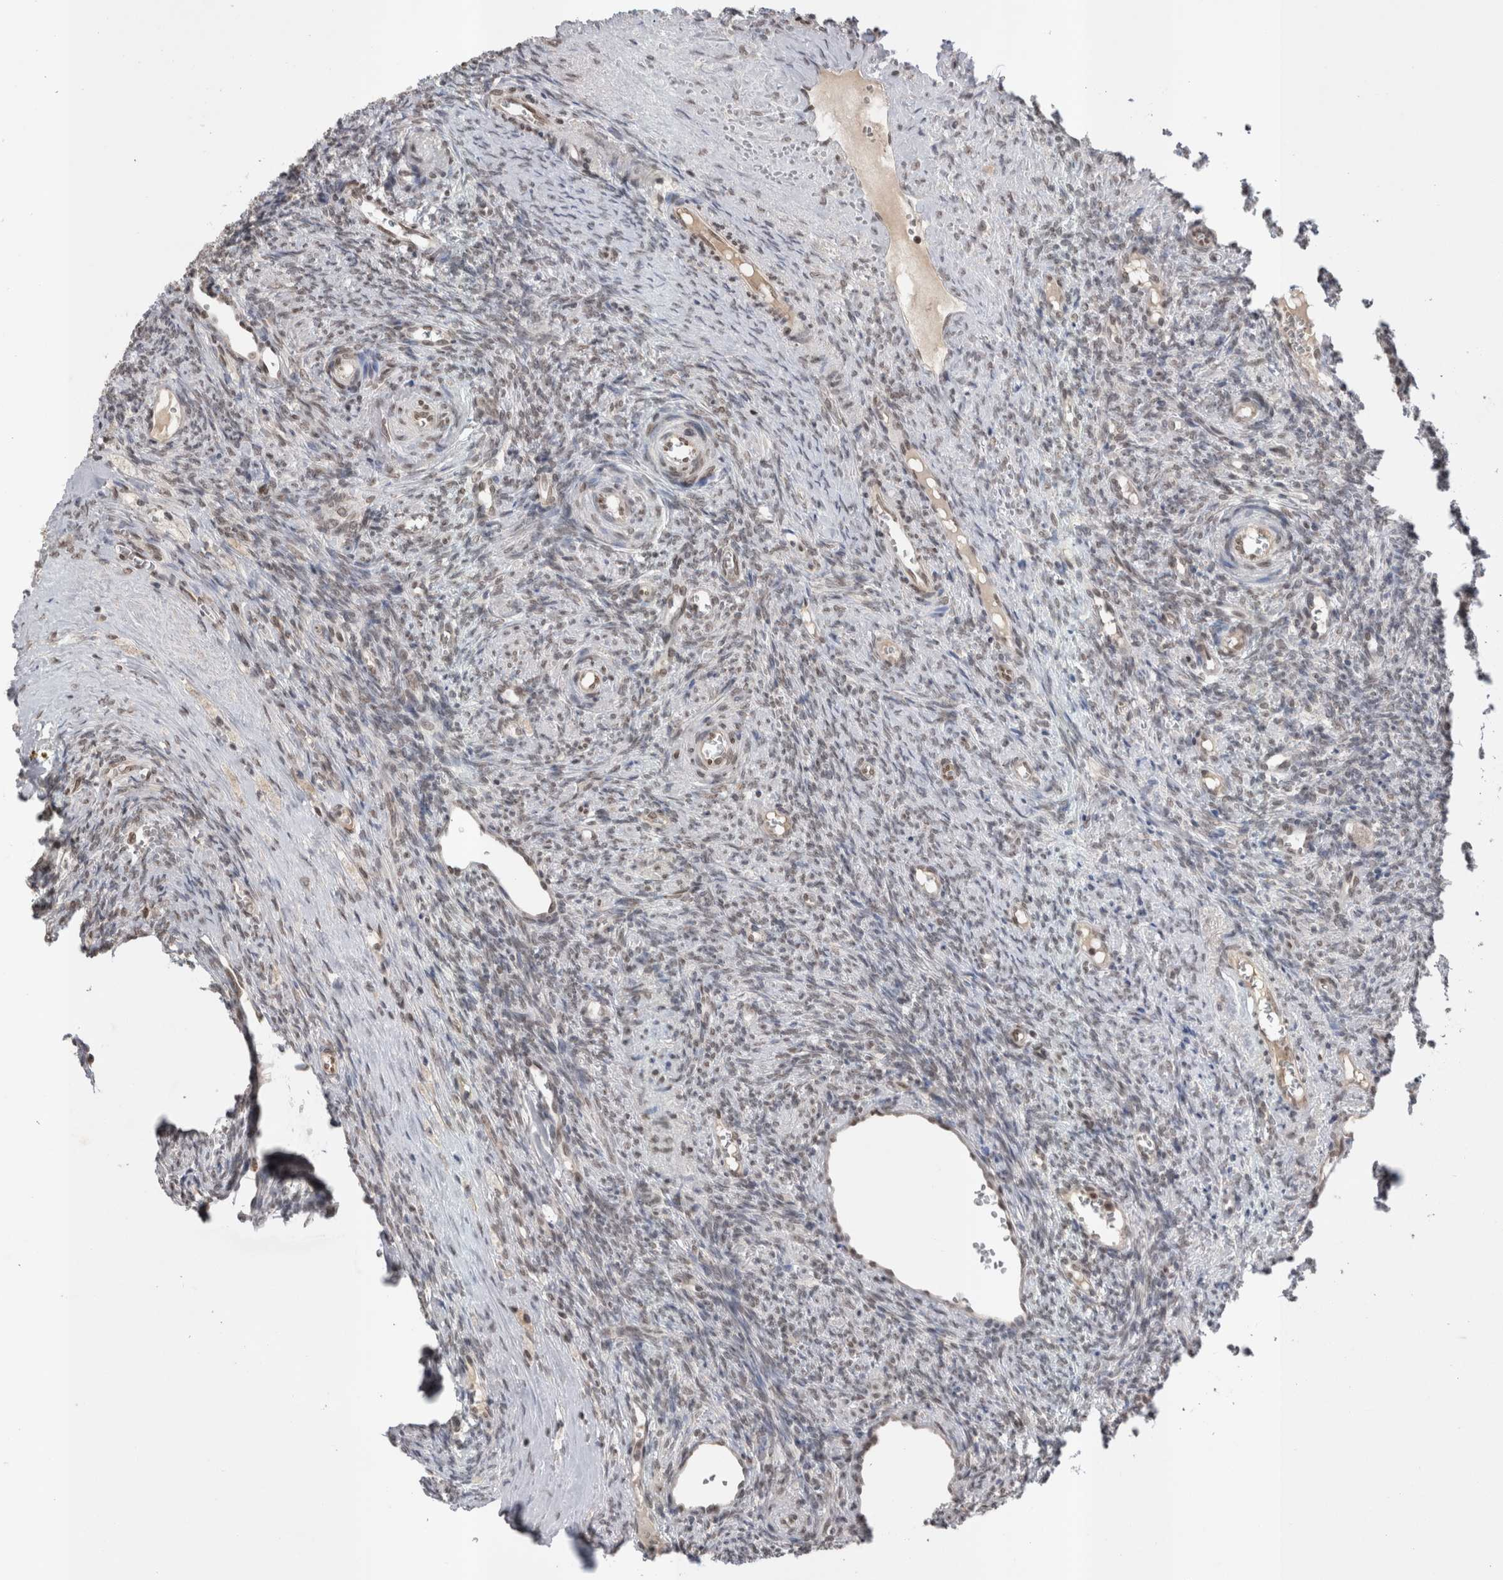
{"staining": {"intensity": "negative", "quantity": "none", "location": "none"}, "tissue": "ovary", "cell_type": "Follicle cells", "image_type": "normal", "snomed": [{"axis": "morphology", "description": "Normal tissue, NOS"}, {"axis": "topography", "description": "Ovary"}], "caption": "Immunohistochemical staining of normal ovary reveals no significant staining in follicle cells. The staining was performed using DAB to visualize the protein expression in brown, while the nuclei were stained in blue with hematoxylin (Magnification: 20x).", "gene": "DAXX", "patient": {"sex": "female", "age": 41}}